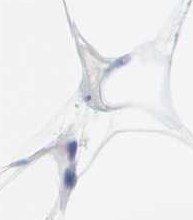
{"staining": {"intensity": "negative", "quantity": "none", "location": "none"}, "tissue": "adipose tissue", "cell_type": "Adipocytes", "image_type": "normal", "snomed": [{"axis": "morphology", "description": "Normal tissue, NOS"}, {"axis": "morphology", "description": "Duct carcinoma"}, {"axis": "topography", "description": "Breast"}, {"axis": "topography", "description": "Adipose tissue"}], "caption": "Adipose tissue was stained to show a protein in brown. There is no significant staining in adipocytes. (DAB (3,3'-diaminobenzidine) immunohistochemistry (IHC), high magnification).", "gene": "OPRM1", "patient": {"sex": "female", "age": 37}}